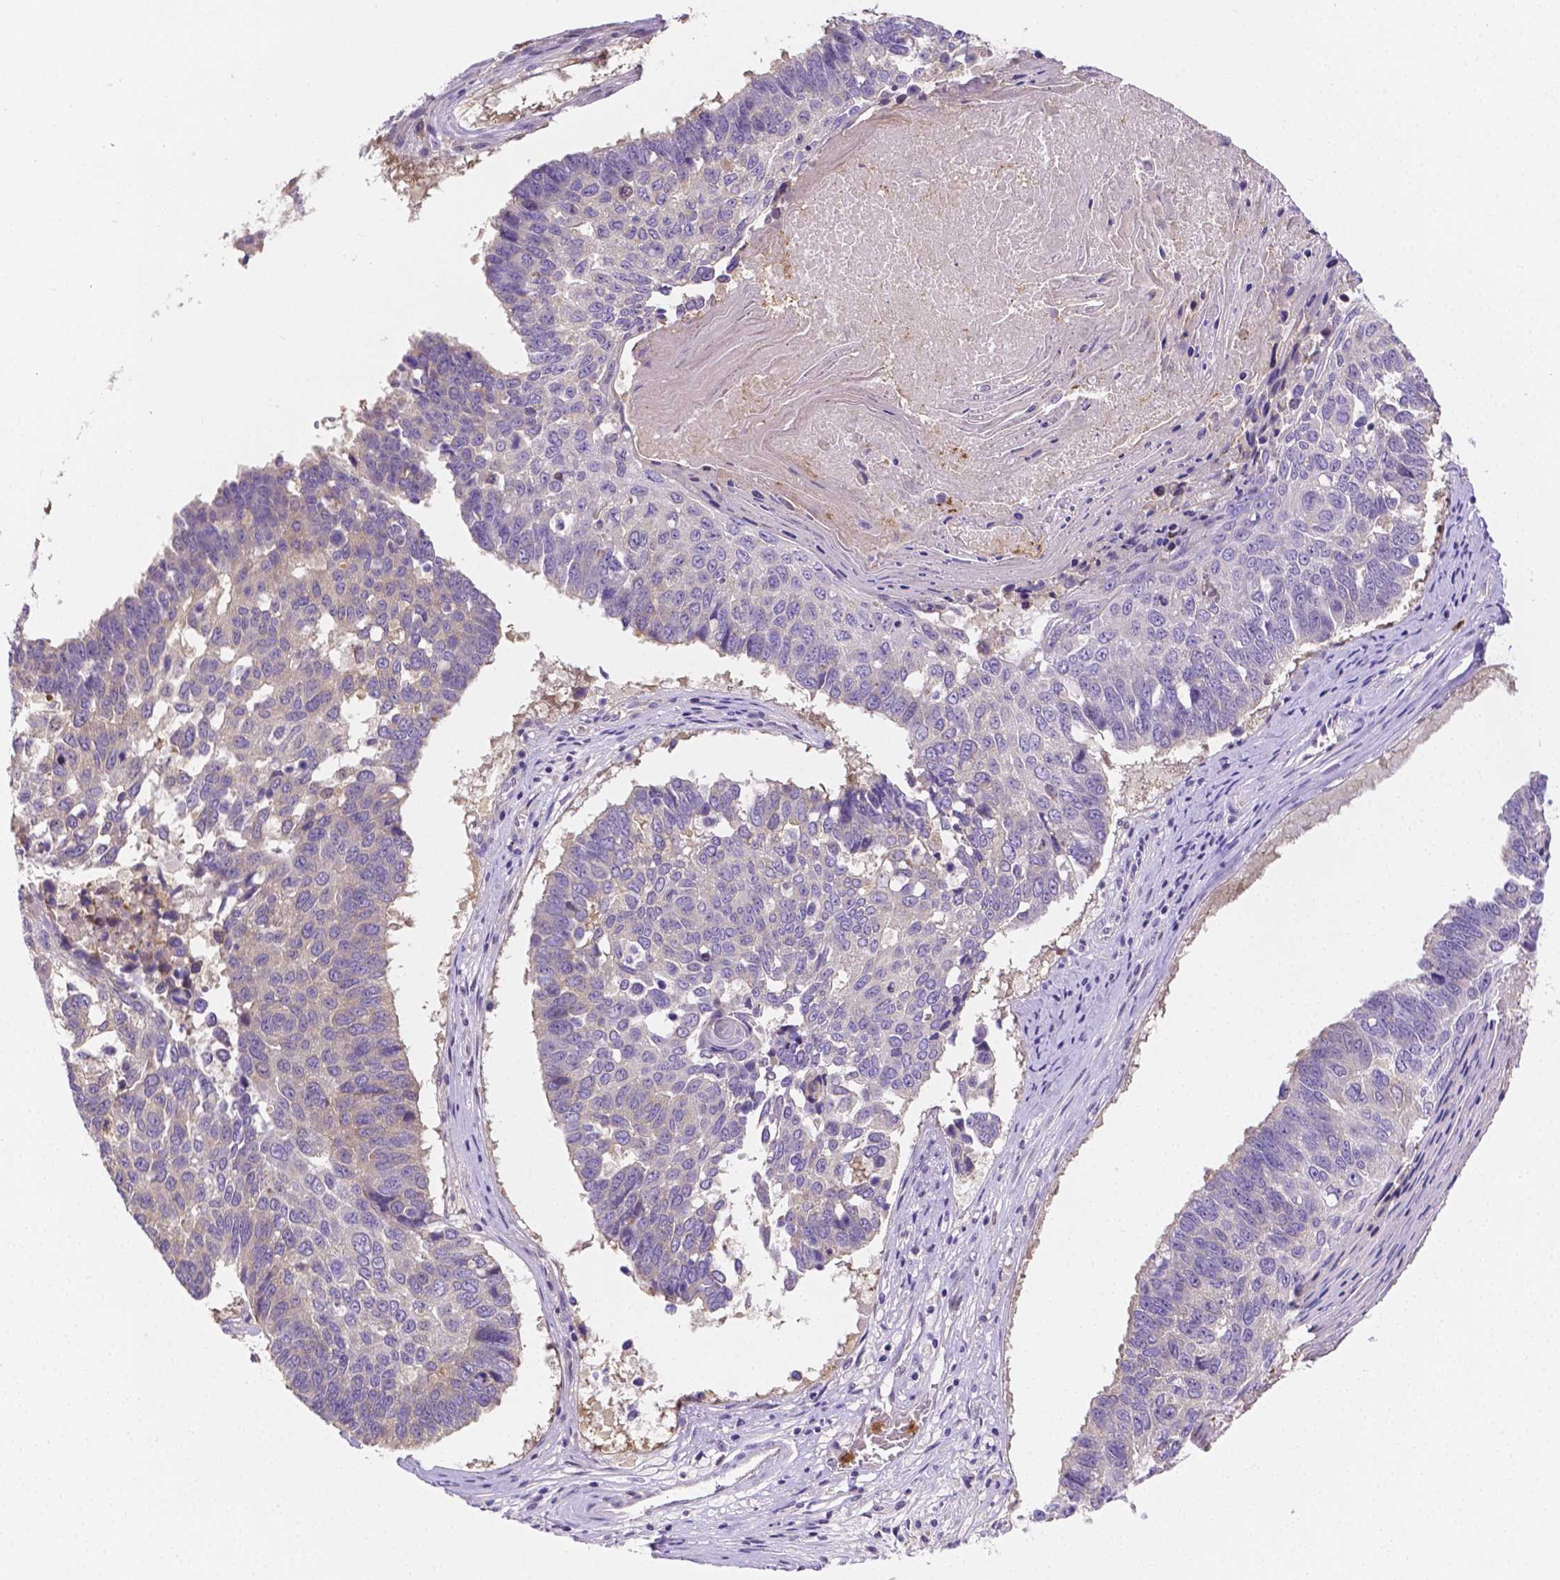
{"staining": {"intensity": "negative", "quantity": "none", "location": "none"}, "tissue": "lung cancer", "cell_type": "Tumor cells", "image_type": "cancer", "snomed": [{"axis": "morphology", "description": "Squamous cell carcinoma, NOS"}, {"axis": "topography", "description": "Lung"}], "caption": "Immunohistochemistry of human lung cancer (squamous cell carcinoma) exhibits no positivity in tumor cells.", "gene": "ZNRD2", "patient": {"sex": "male", "age": 73}}